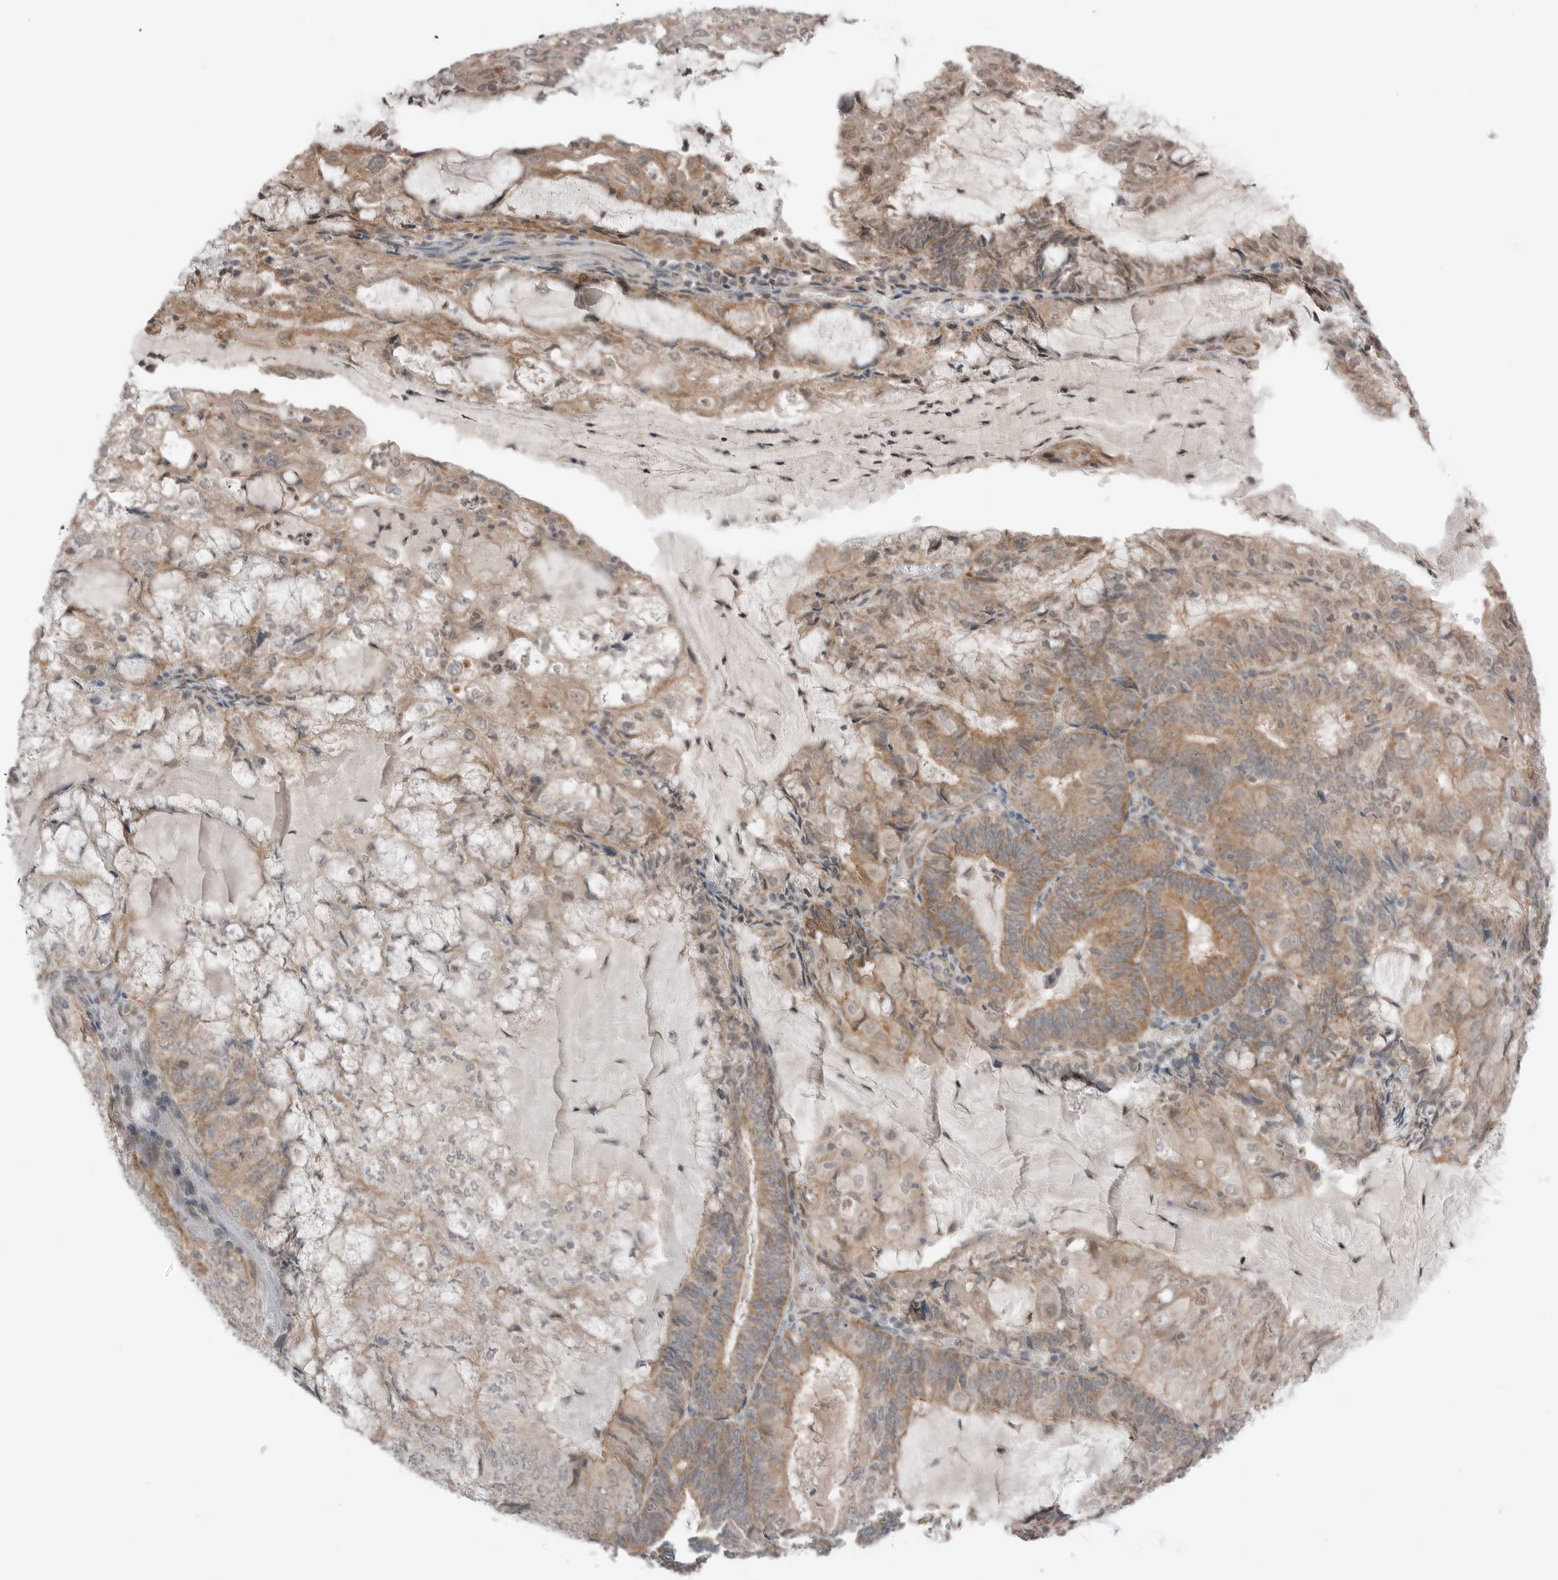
{"staining": {"intensity": "moderate", "quantity": ">75%", "location": "cytoplasmic/membranous"}, "tissue": "endometrial cancer", "cell_type": "Tumor cells", "image_type": "cancer", "snomed": [{"axis": "morphology", "description": "Adenocarcinoma, NOS"}, {"axis": "topography", "description": "Endometrium"}], "caption": "An image showing moderate cytoplasmic/membranous staining in about >75% of tumor cells in endometrial adenocarcinoma, as visualized by brown immunohistochemical staining.", "gene": "NTAQ1", "patient": {"sex": "female", "age": 81}}